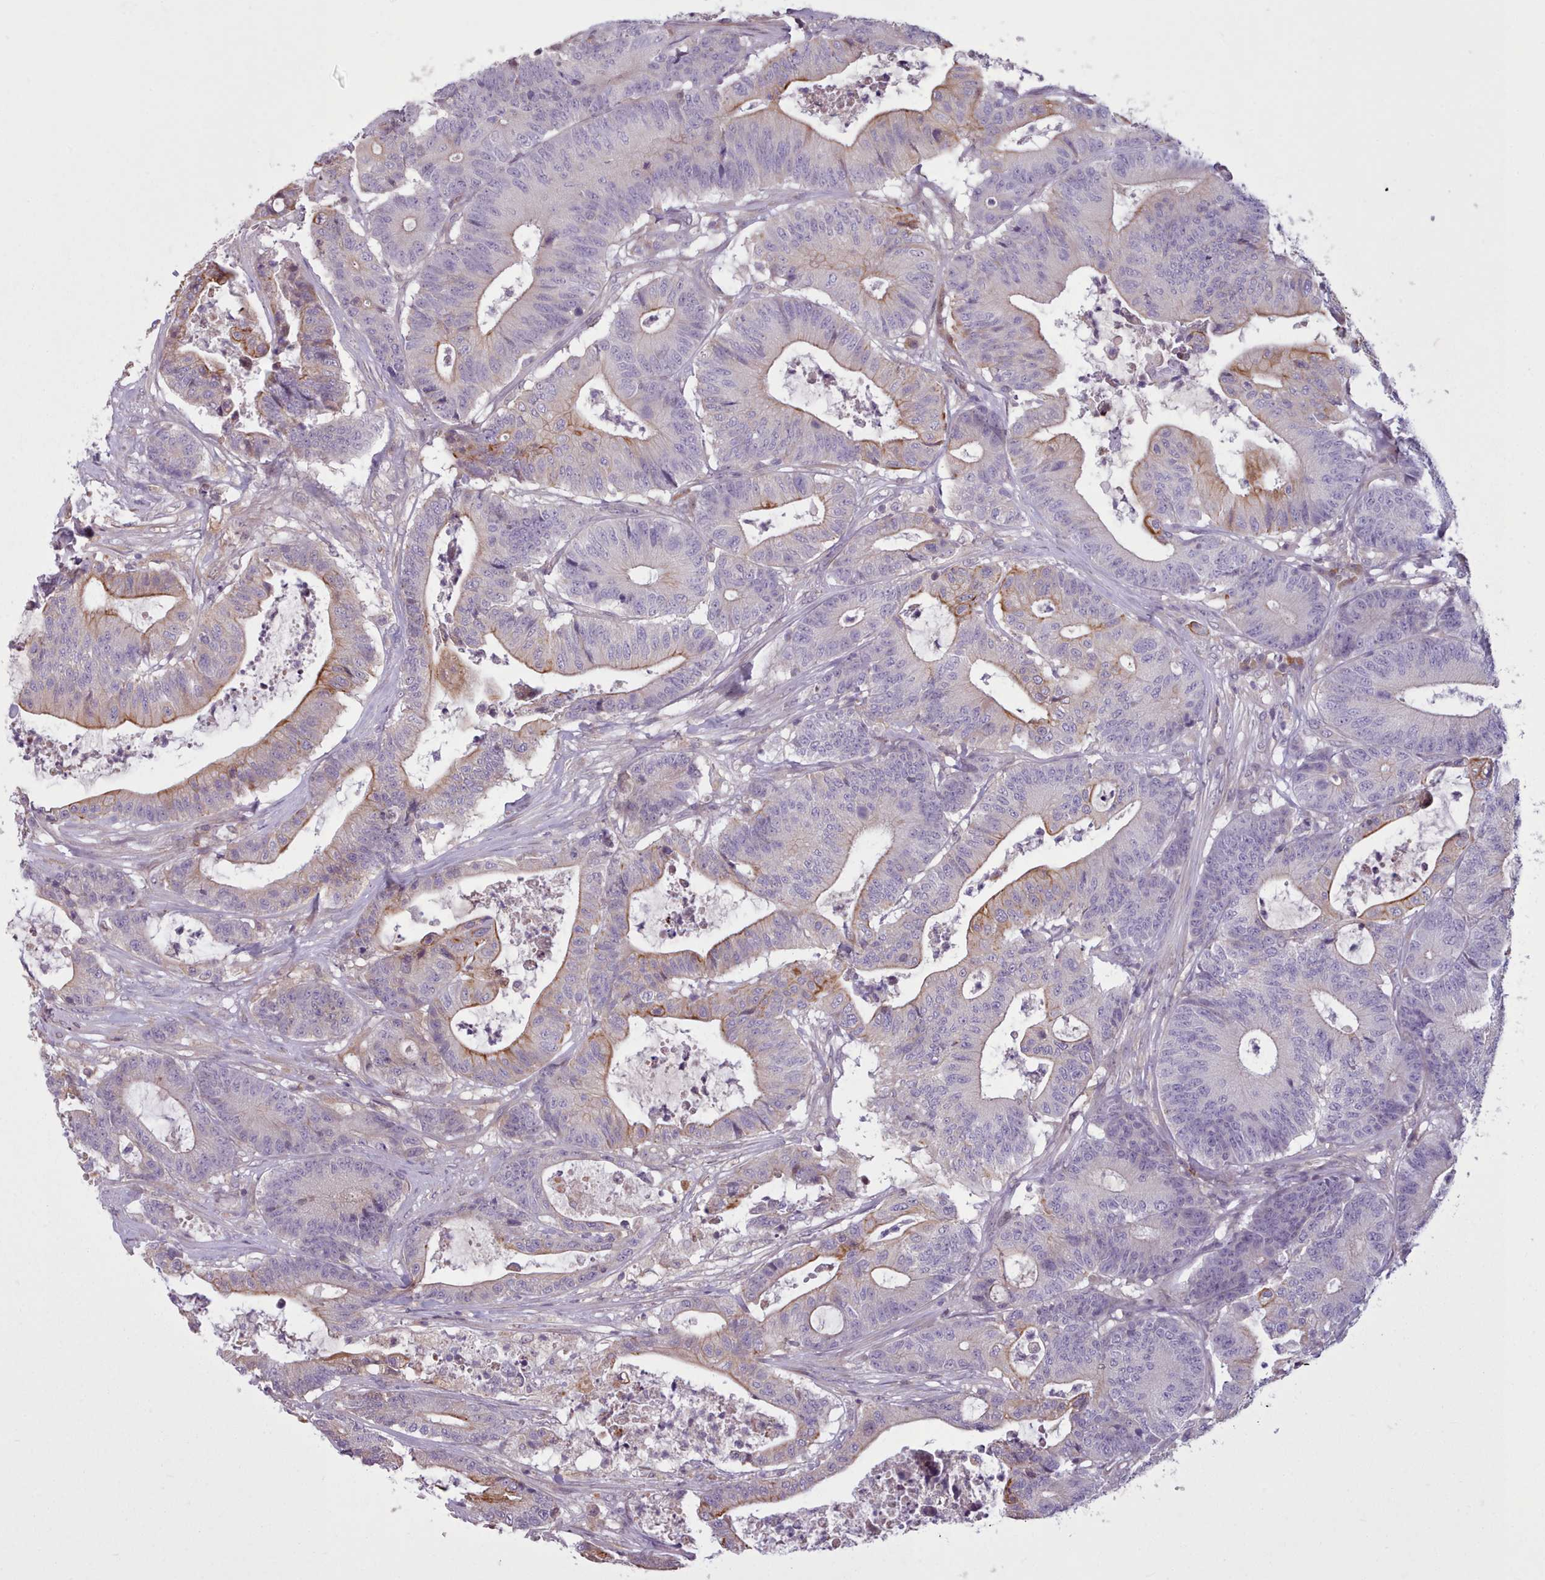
{"staining": {"intensity": "moderate", "quantity": "<25%", "location": "cytoplasmic/membranous"}, "tissue": "colorectal cancer", "cell_type": "Tumor cells", "image_type": "cancer", "snomed": [{"axis": "morphology", "description": "Adenocarcinoma, NOS"}, {"axis": "topography", "description": "Colon"}], "caption": "DAB (3,3'-diaminobenzidine) immunohistochemical staining of human colorectal cancer (adenocarcinoma) exhibits moderate cytoplasmic/membranous protein staining in approximately <25% of tumor cells.", "gene": "NMRK1", "patient": {"sex": "female", "age": 84}}